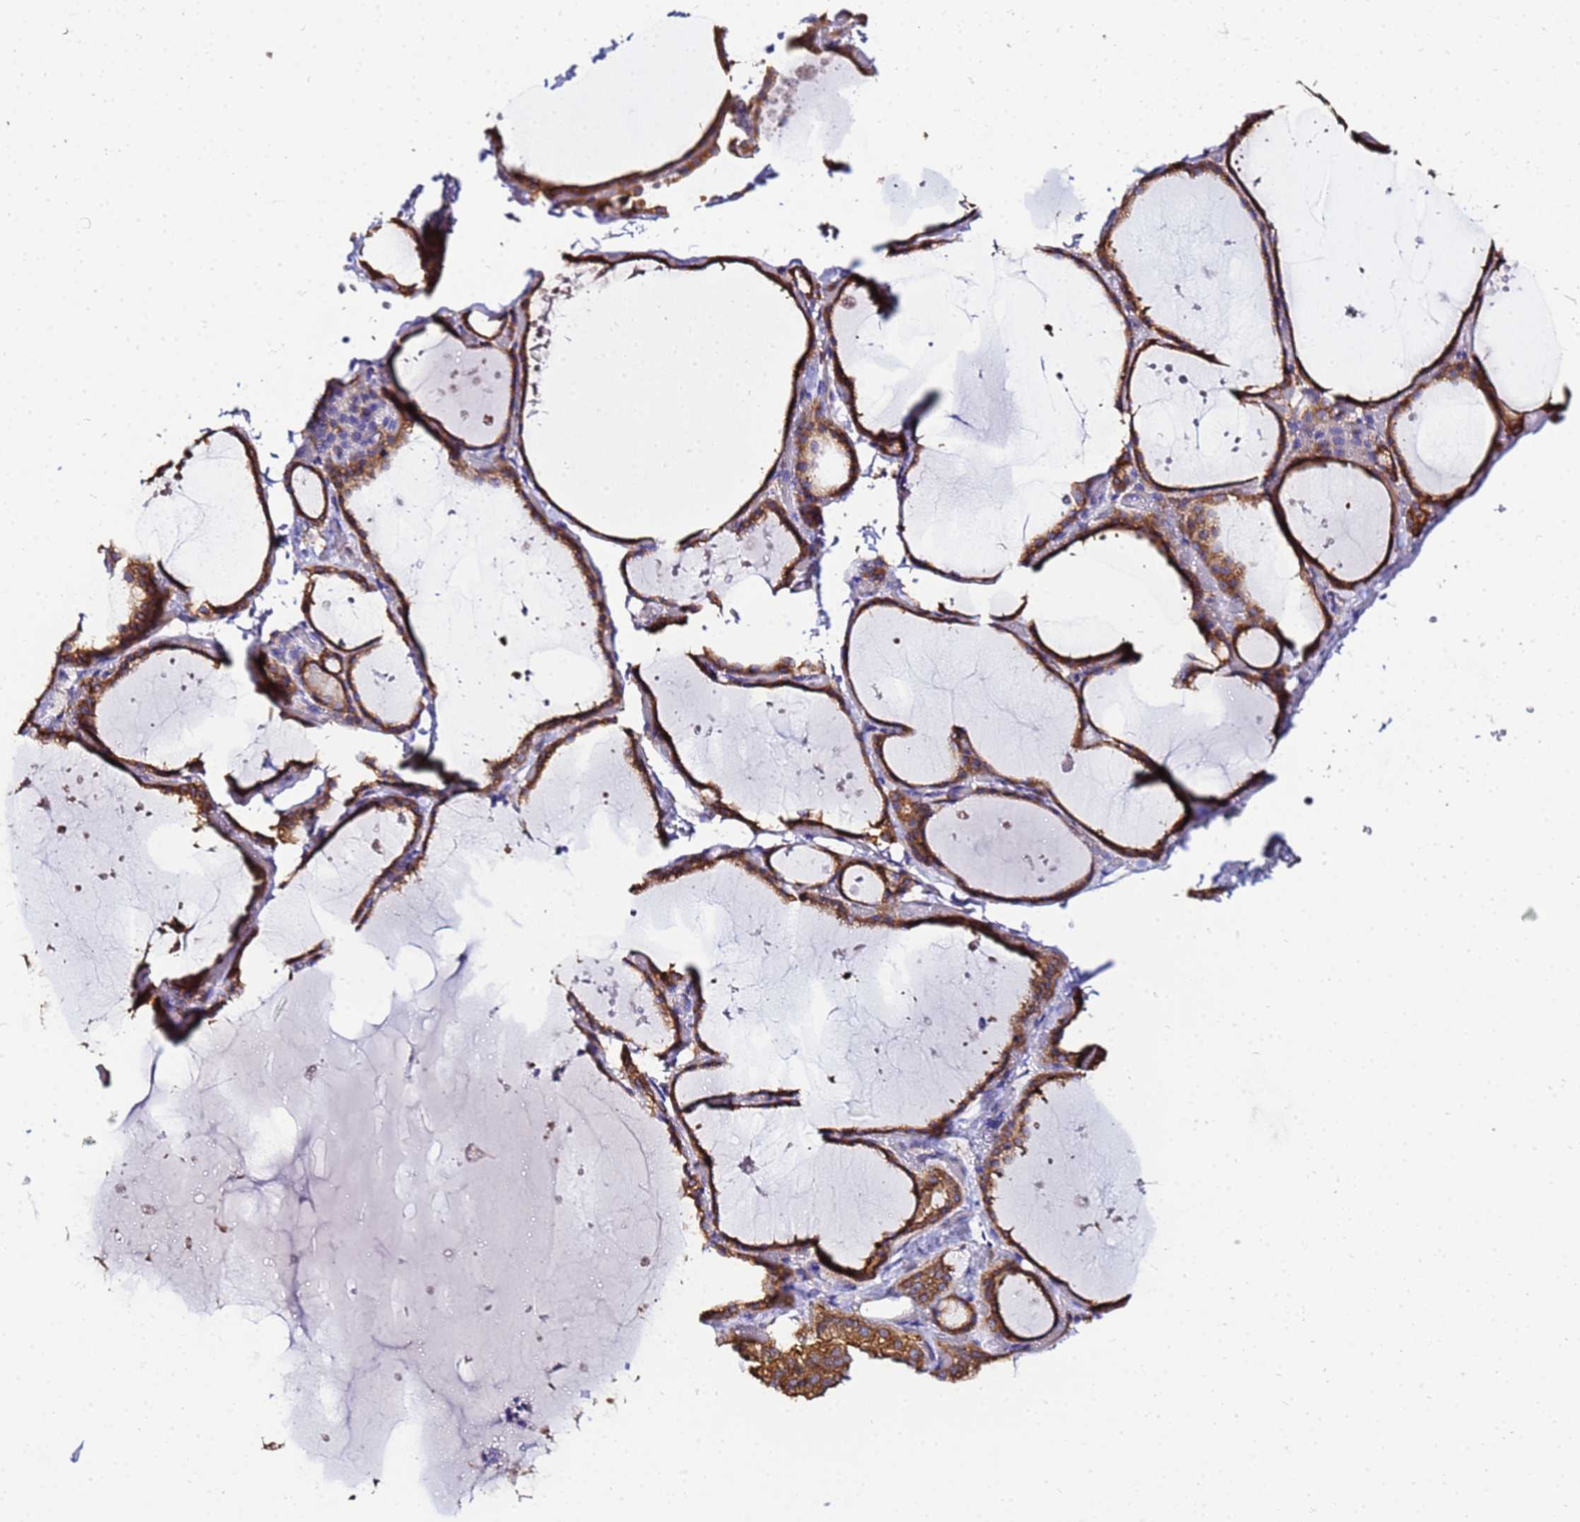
{"staining": {"intensity": "moderate", "quantity": ">75%", "location": "cytoplasmic/membranous"}, "tissue": "thyroid gland", "cell_type": "Glandular cells", "image_type": "normal", "snomed": [{"axis": "morphology", "description": "Normal tissue, NOS"}, {"axis": "topography", "description": "Thyroid gland"}], "caption": "Approximately >75% of glandular cells in unremarkable thyroid gland demonstrate moderate cytoplasmic/membranous protein staining as visualized by brown immunohistochemical staining.", "gene": "NARS1", "patient": {"sex": "female", "age": 44}}